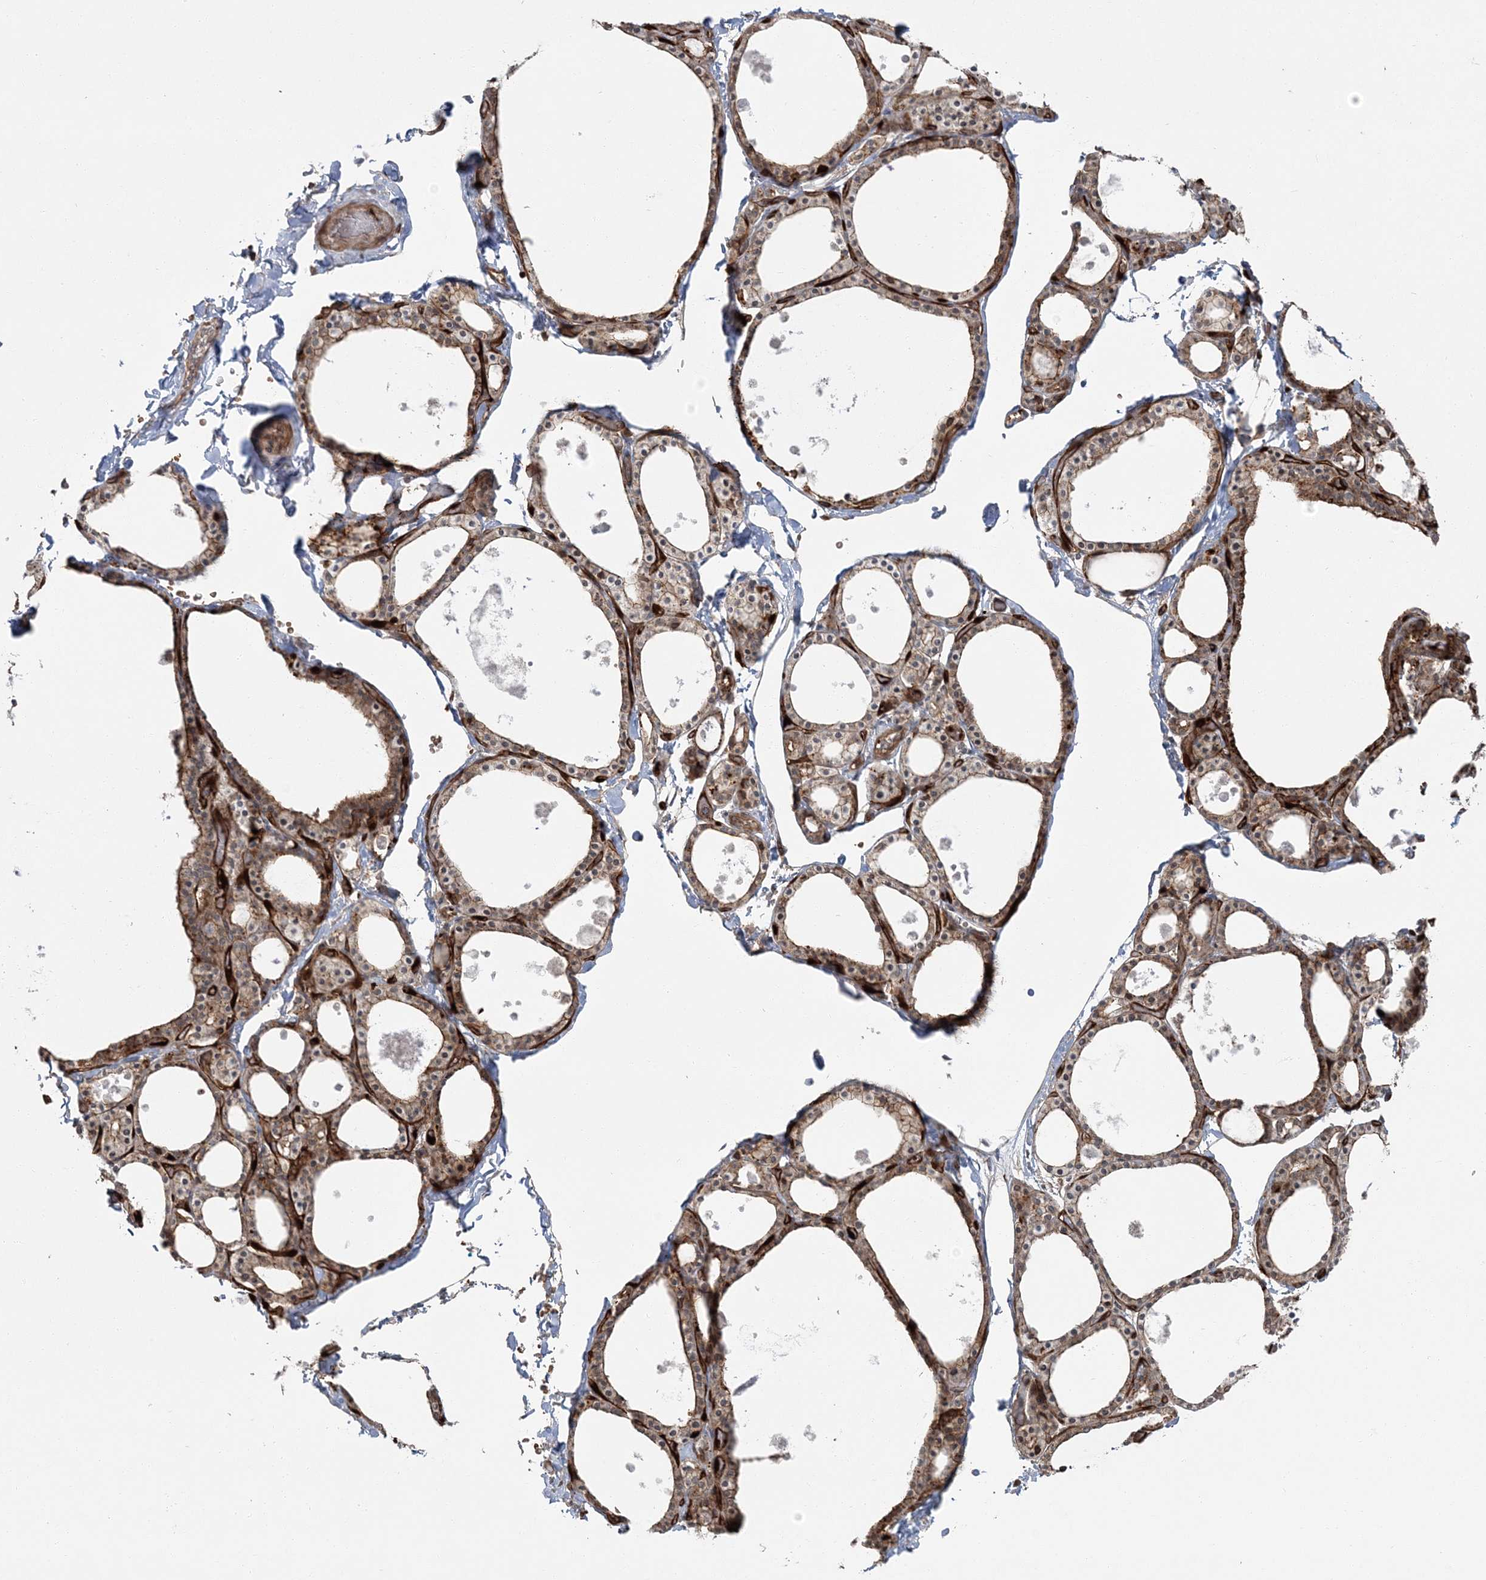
{"staining": {"intensity": "moderate", "quantity": ">75%", "location": "cytoplasmic/membranous"}, "tissue": "thyroid gland", "cell_type": "Glandular cells", "image_type": "normal", "snomed": [{"axis": "morphology", "description": "Normal tissue, NOS"}, {"axis": "topography", "description": "Thyroid gland"}], "caption": "The histopathology image reveals immunohistochemical staining of normal thyroid gland. There is moderate cytoplasmic/membranous staining is seen in approximately >75% of glandular cells. The staining is performed using DAB (3,3'-diaminobenzidine) brown chromogen to label protein expression. The nuclei are counter-stained blue using hematoxylin.", "gene": "RGCC", "patient": {"sex": "male", "age": 56}}